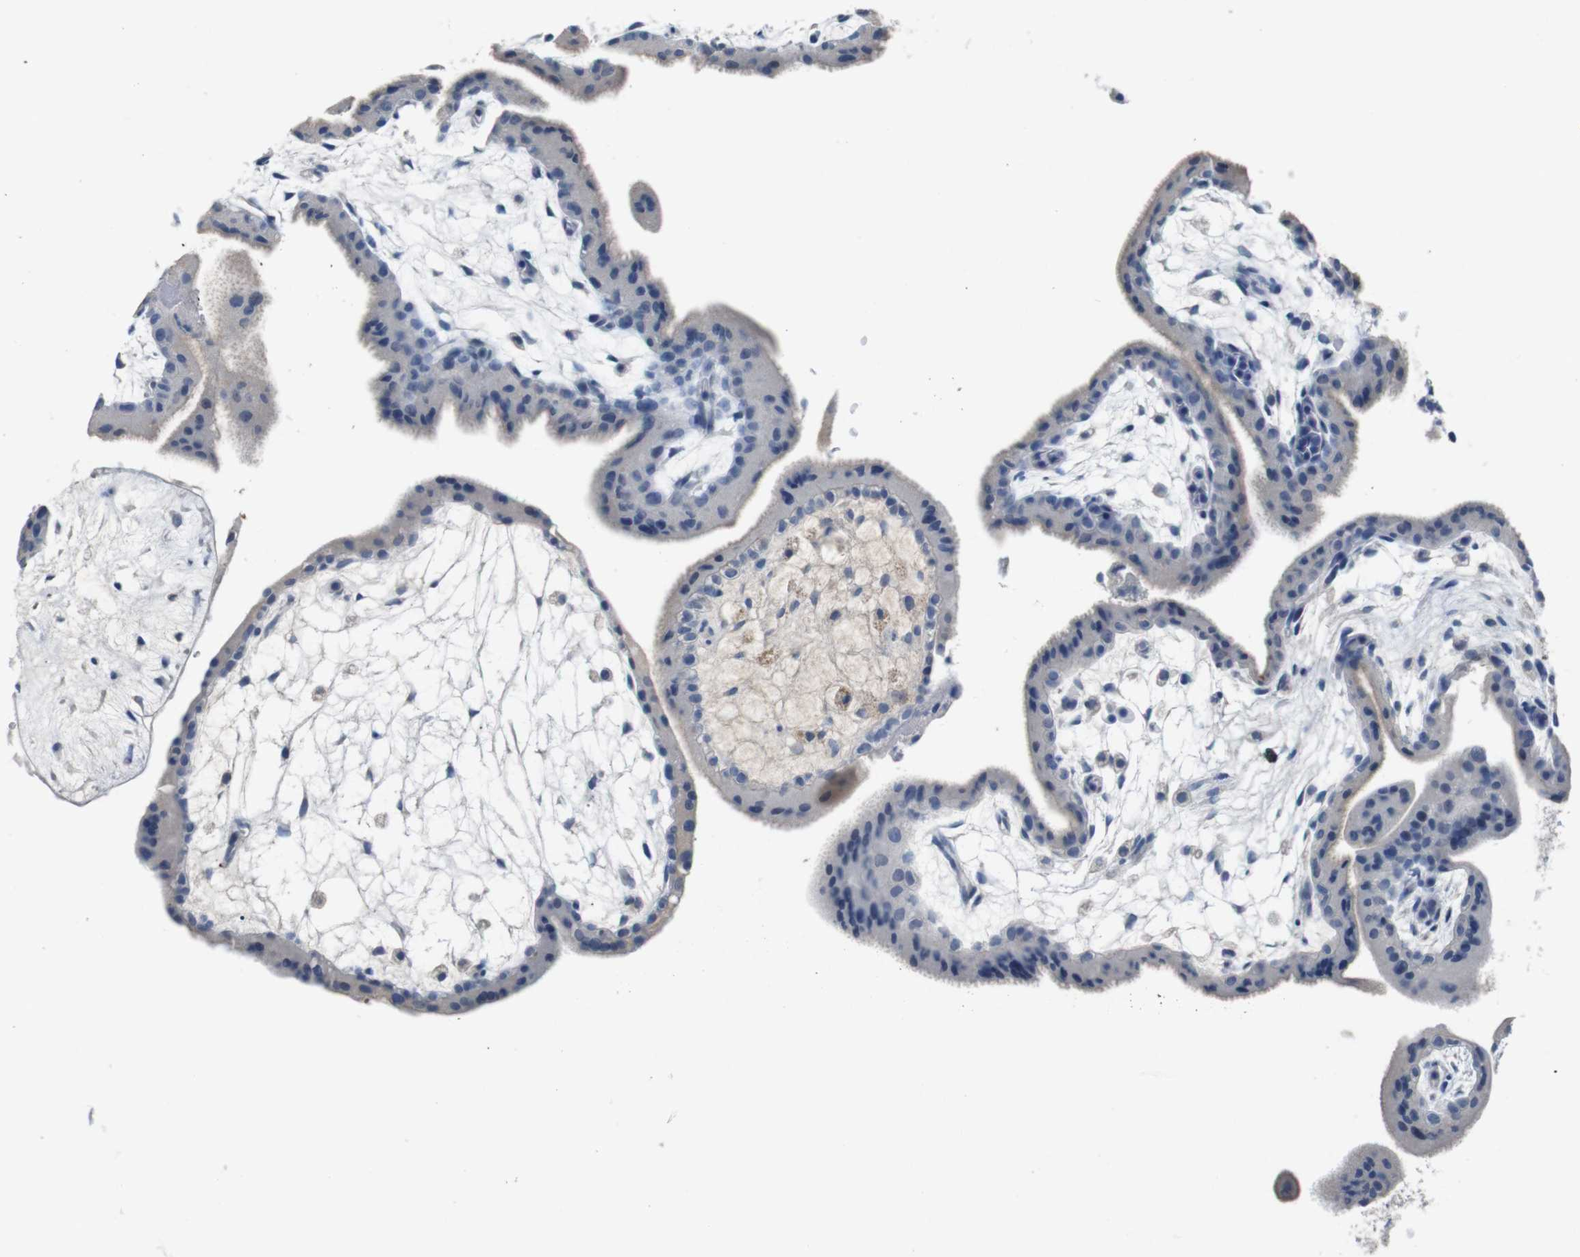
{"staining": {"intensity": "negative", "quantity": "none", "location": "none"}, "tissue": "placenta", "cell_type": "Trophoblastic cells", "image_type": "normal", "snomed": [{"axis": "morphology", "description": "Normal tissue, NOS"}, {"axis": "topography", "description": "Placenta"}], "caption": "A high-resolution photomicrograph shows IHC staining of benign placenta, which exhibits no significant positivity in trophoblastic cells. Nuclei are stained in blue.", "gene": "SLC2A8", "patient": {"sex": "female", "age": 35}}